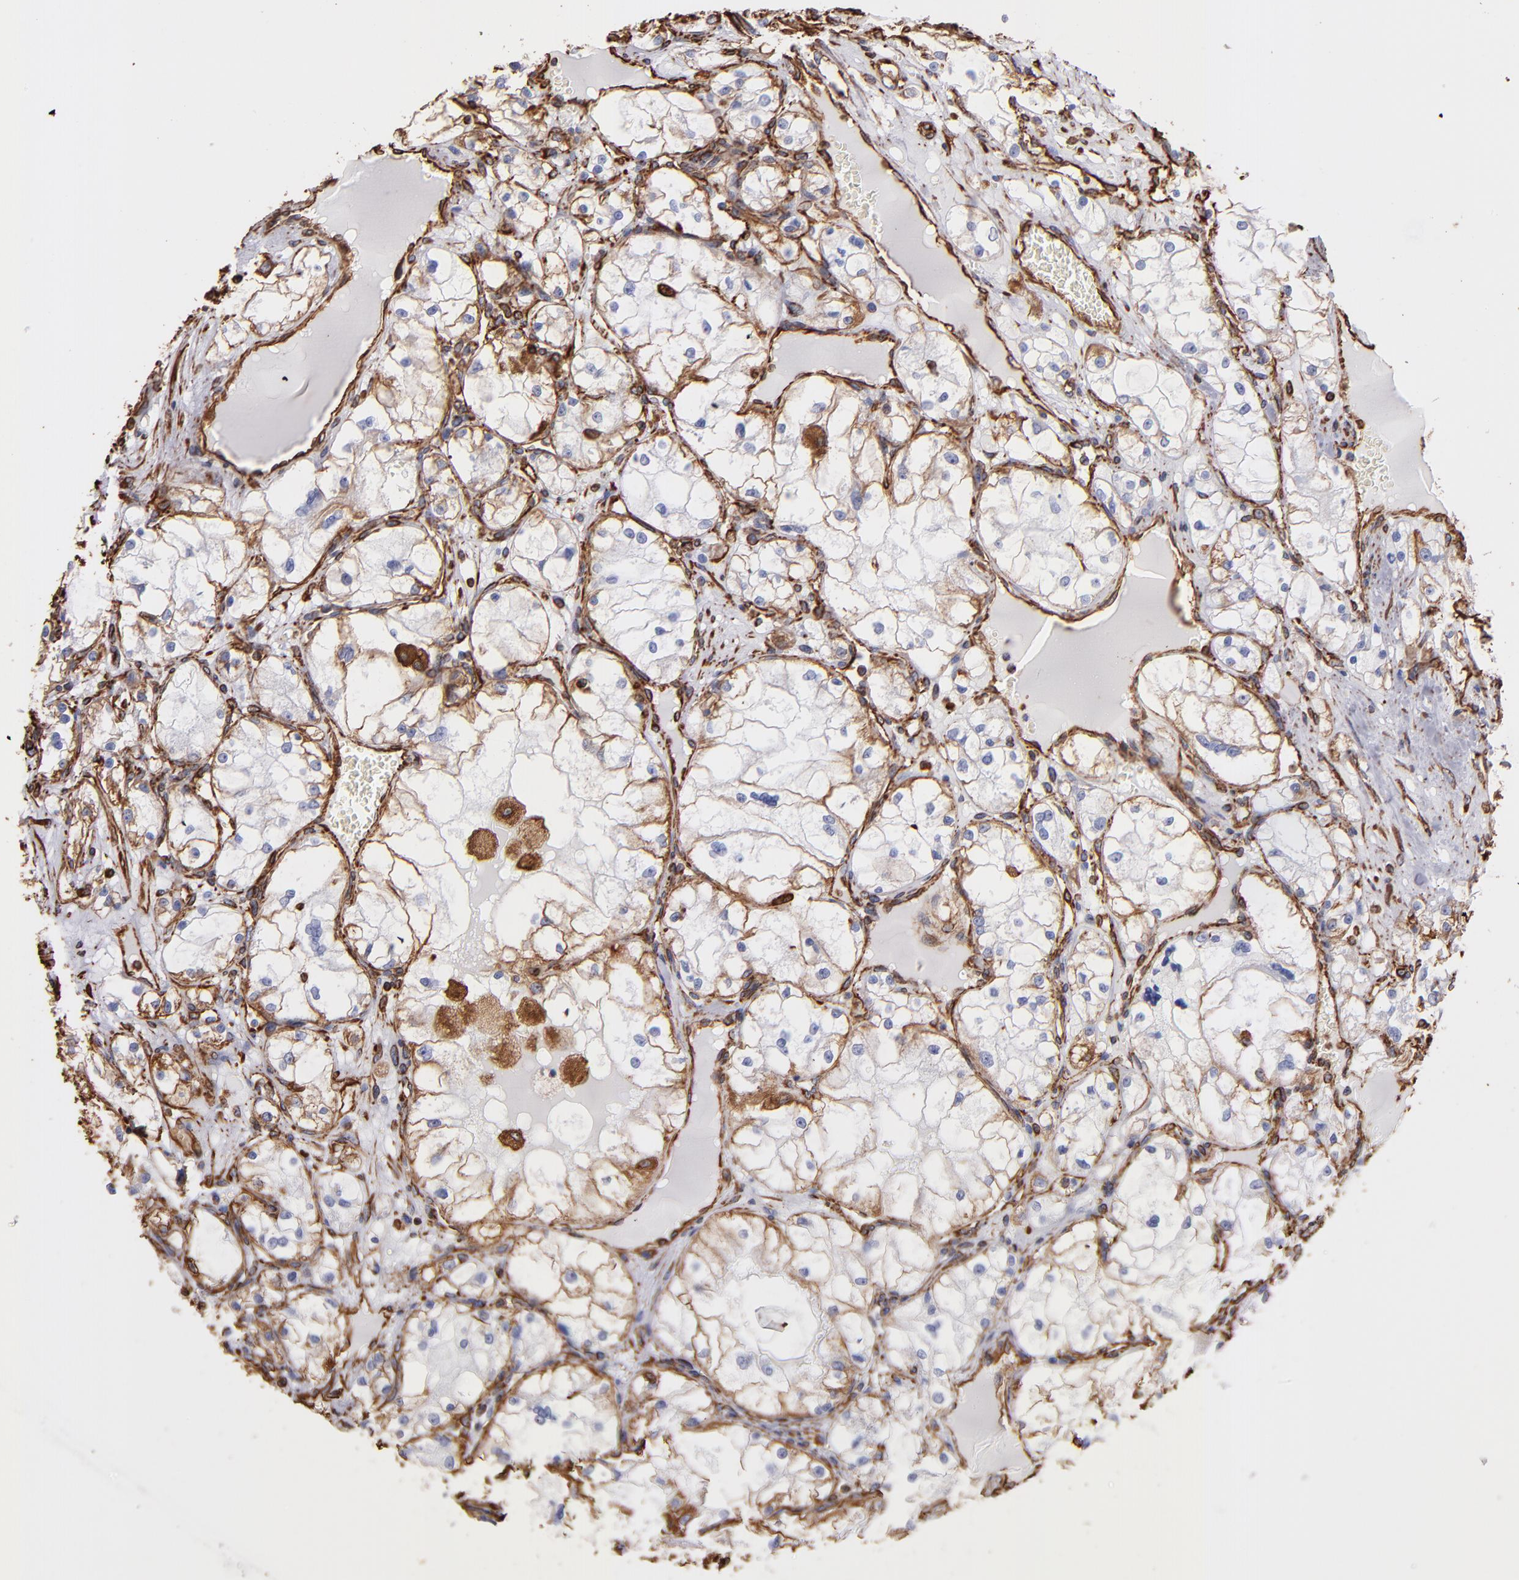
{"staining": {"intensity": "weak", "quantity": "<25%", "location": "cytoplasmic/membranous"}, "tissue": "renal cancer", "cell_type": "Tumor cells", "image_type": "cancer", "snomed": [{"axis": "morphology", "description": "Adenocarcinoma, NOS"}, {"axis": "topography", "description": "Kidney"}], "caption": "Human renal cancer stained for a protein using immunohistochemistry (IHC) reveals no positivity in tumor cells.", "gene": "VIM", "patient": {"sex": "male", "age": 61}}